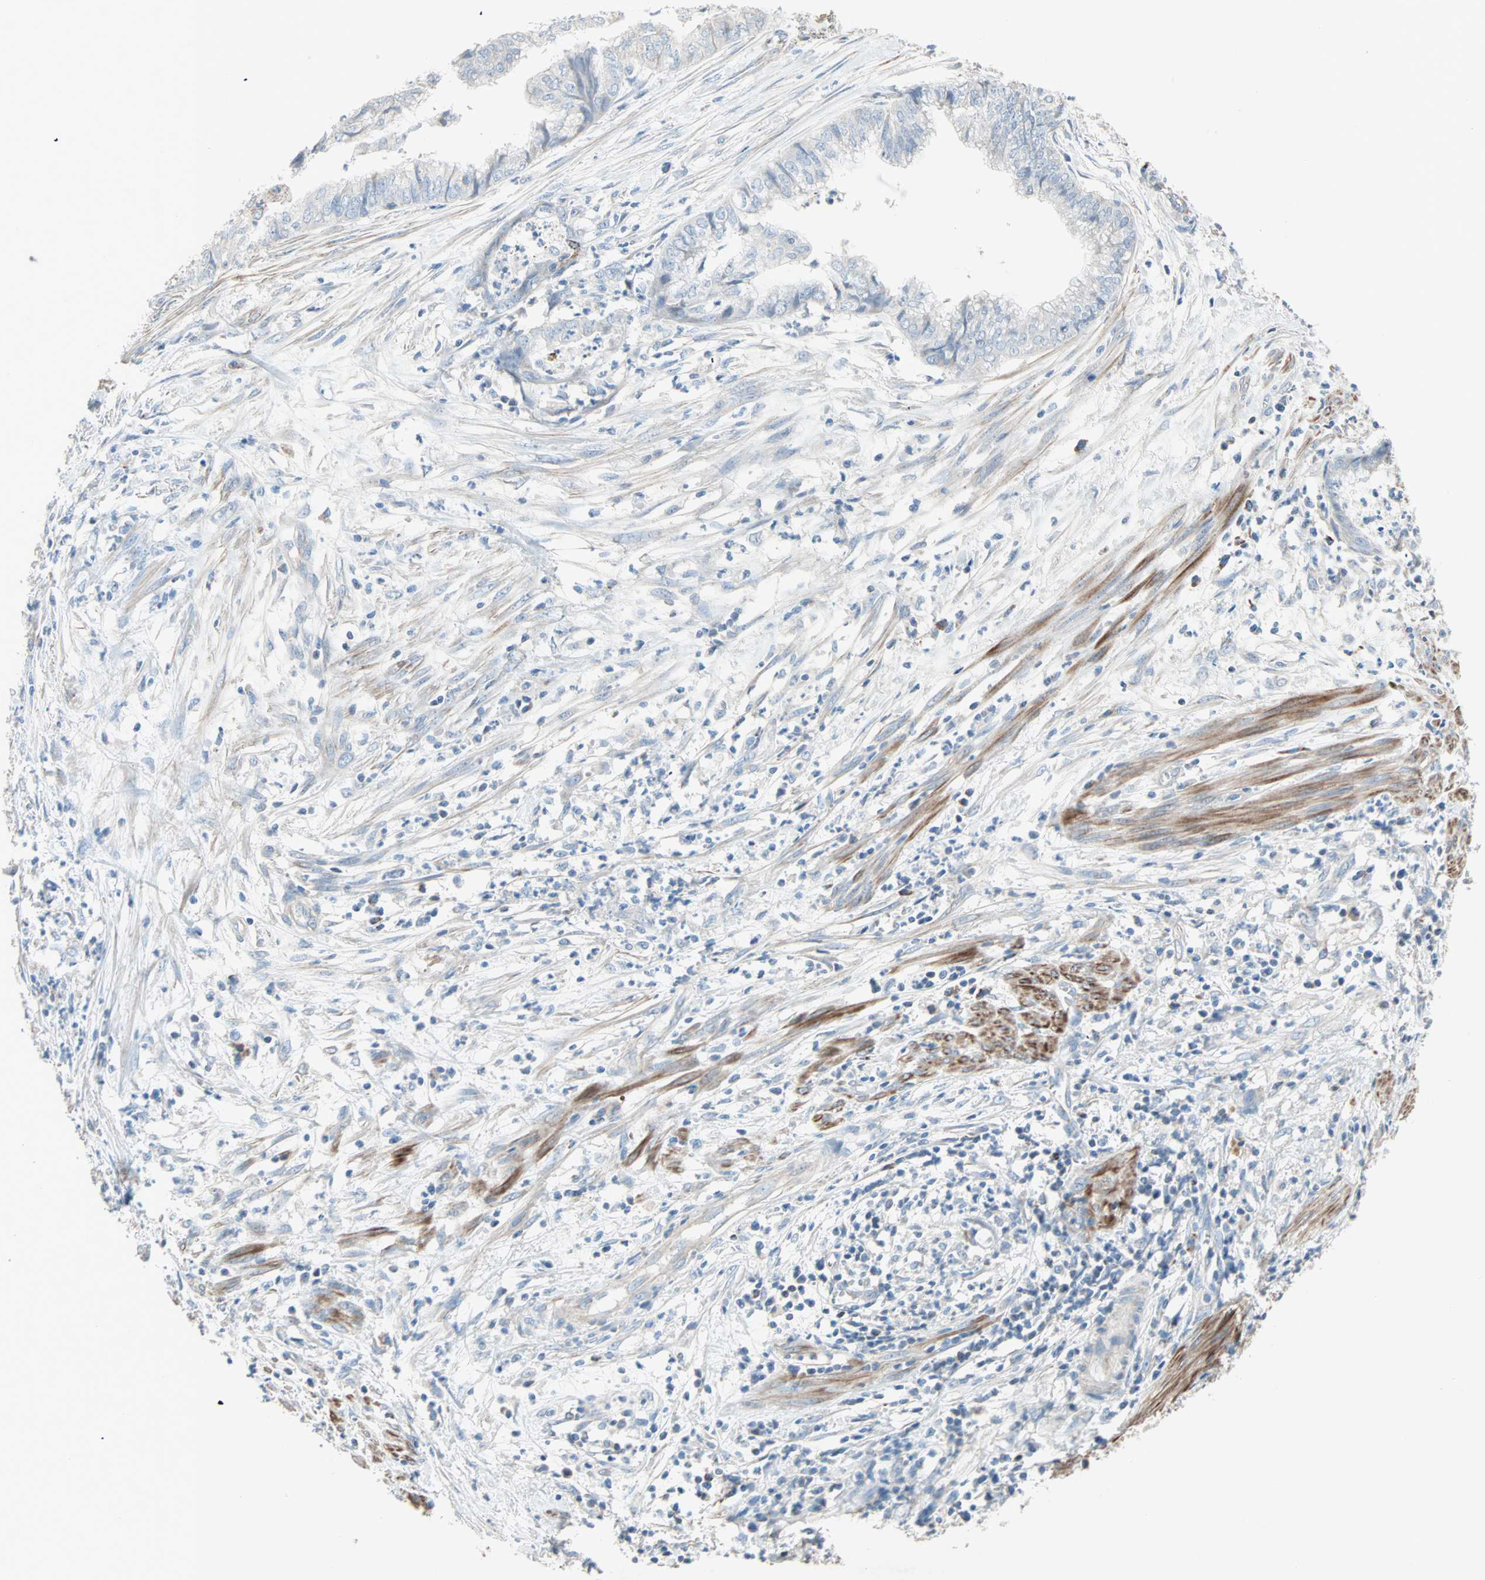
{"staining": {"intensity": "negative", "quantity": "none", "location": "none"}, "tissue": "endometrial cancer", "cell_type": "Tumor cells", "image_type": "cancer", "snomed": [{"axis": "morphology", "description": "Necrosis, NOS"}, {"axis": "morphology", "description": "Adenocarcinoma, NOS"}, {"axis": "topography", "description": "Endometrium"}], "caption": "Tumor cells show no significant protein expression in endometrial adenocarcinoma.", "gene": "ACVRL1", "patient": {"sex": "female", "age": 79}}